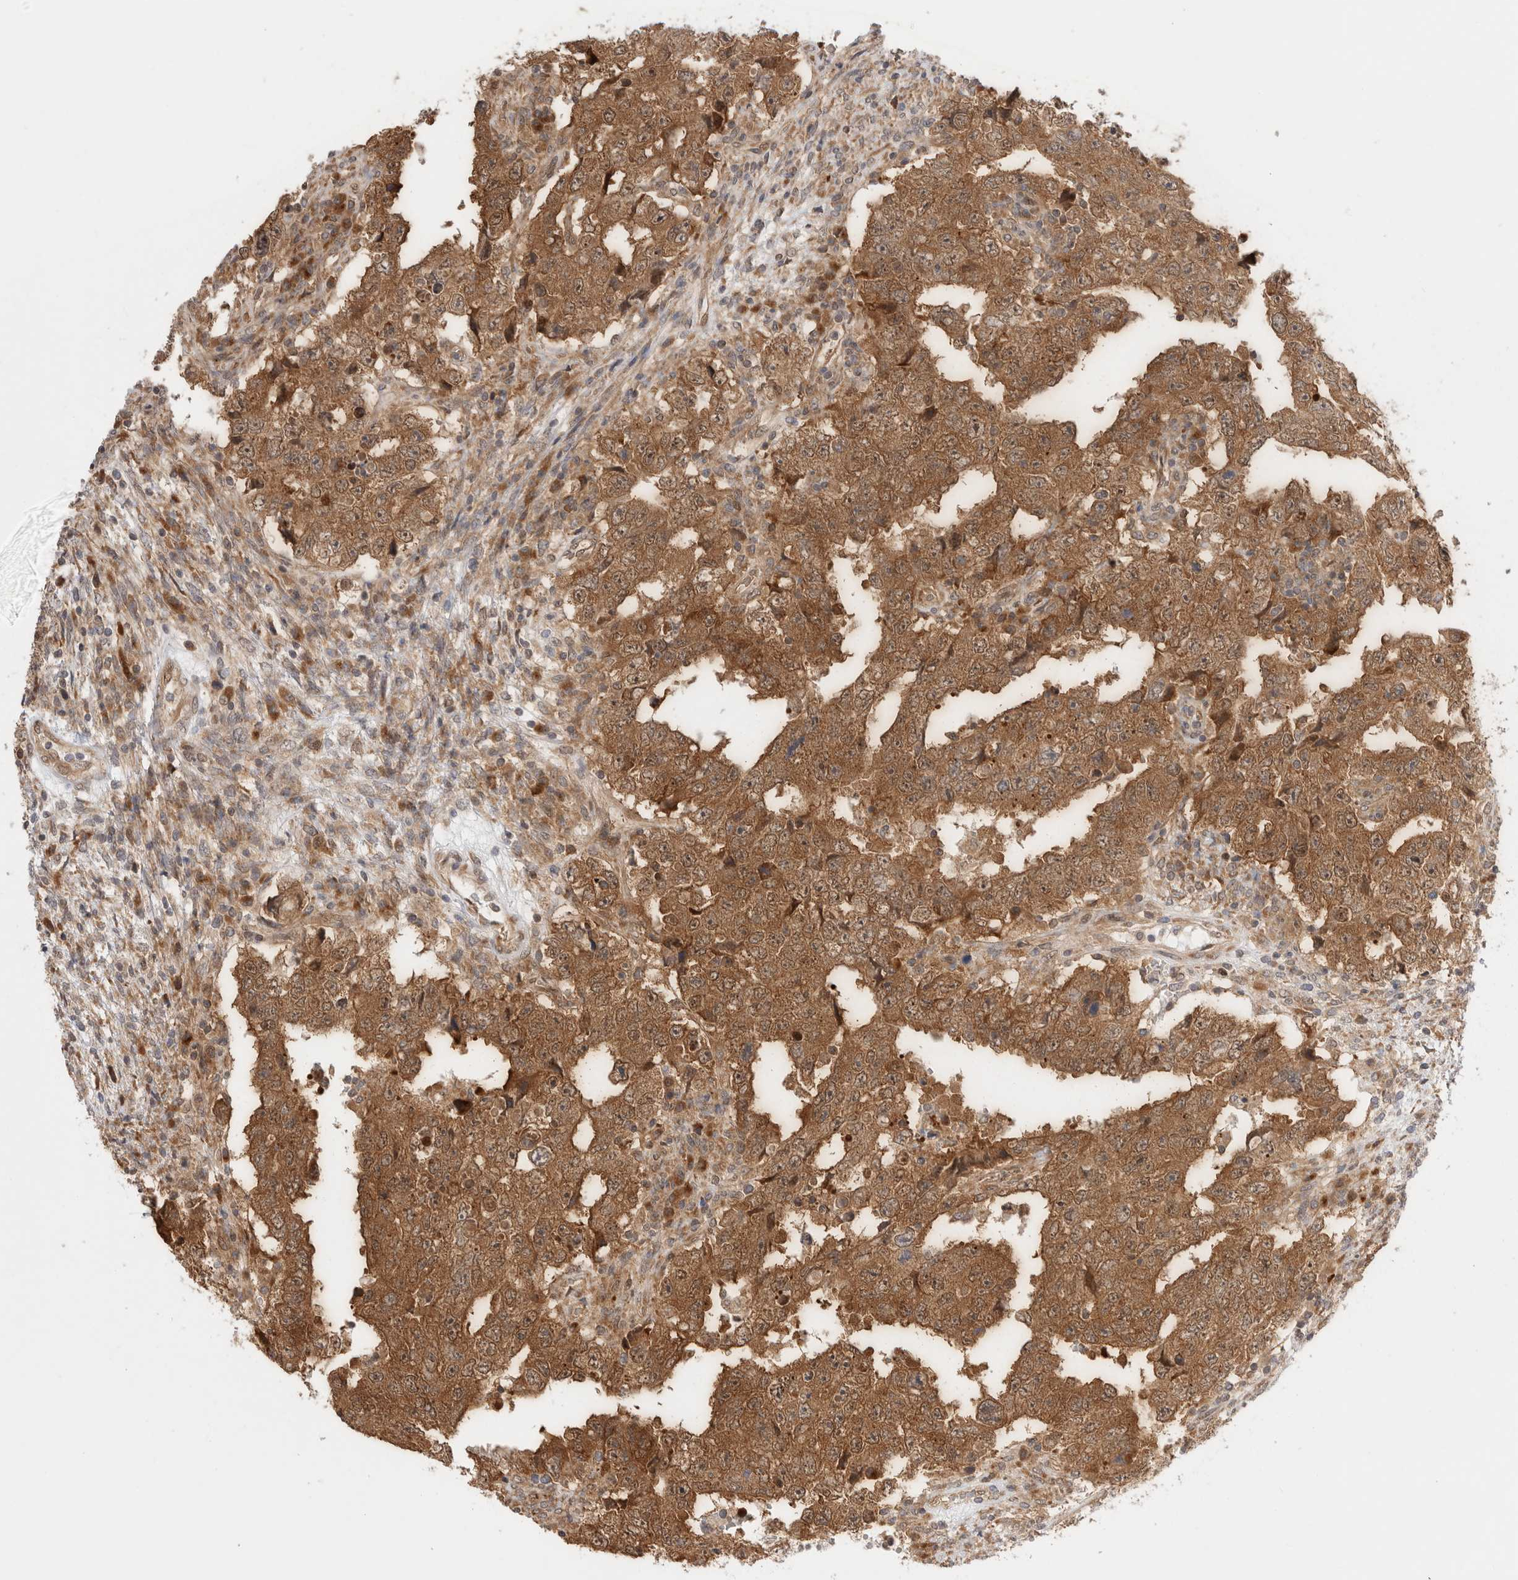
{"staining": {"intensity": "moderate", "quantity": ">75%", "location": "cytoplasmic/membranous"}, "tissue": "testis cancer", "cell_type": "Tumor cells", "image_type": "cancer", "snomed": [{"axis": "morphology", "description": "Carcinoma, Embryonal, NOS"}, {"axis": "topography", "description": "Testis"}], "caption": "Testis cancer (embryonal carcinoma) stained with DAB IHC exhibits medium levels of moderate cytoplasmic/membranous positivity in approximately >75% of tumor cells. (DAB (3,3'-diaminobenzidine) IHC, brown staining for protein, blue staining for nuclei).", "gene": "ACTL9", "patient": {"sex": "male", "age": 26}}